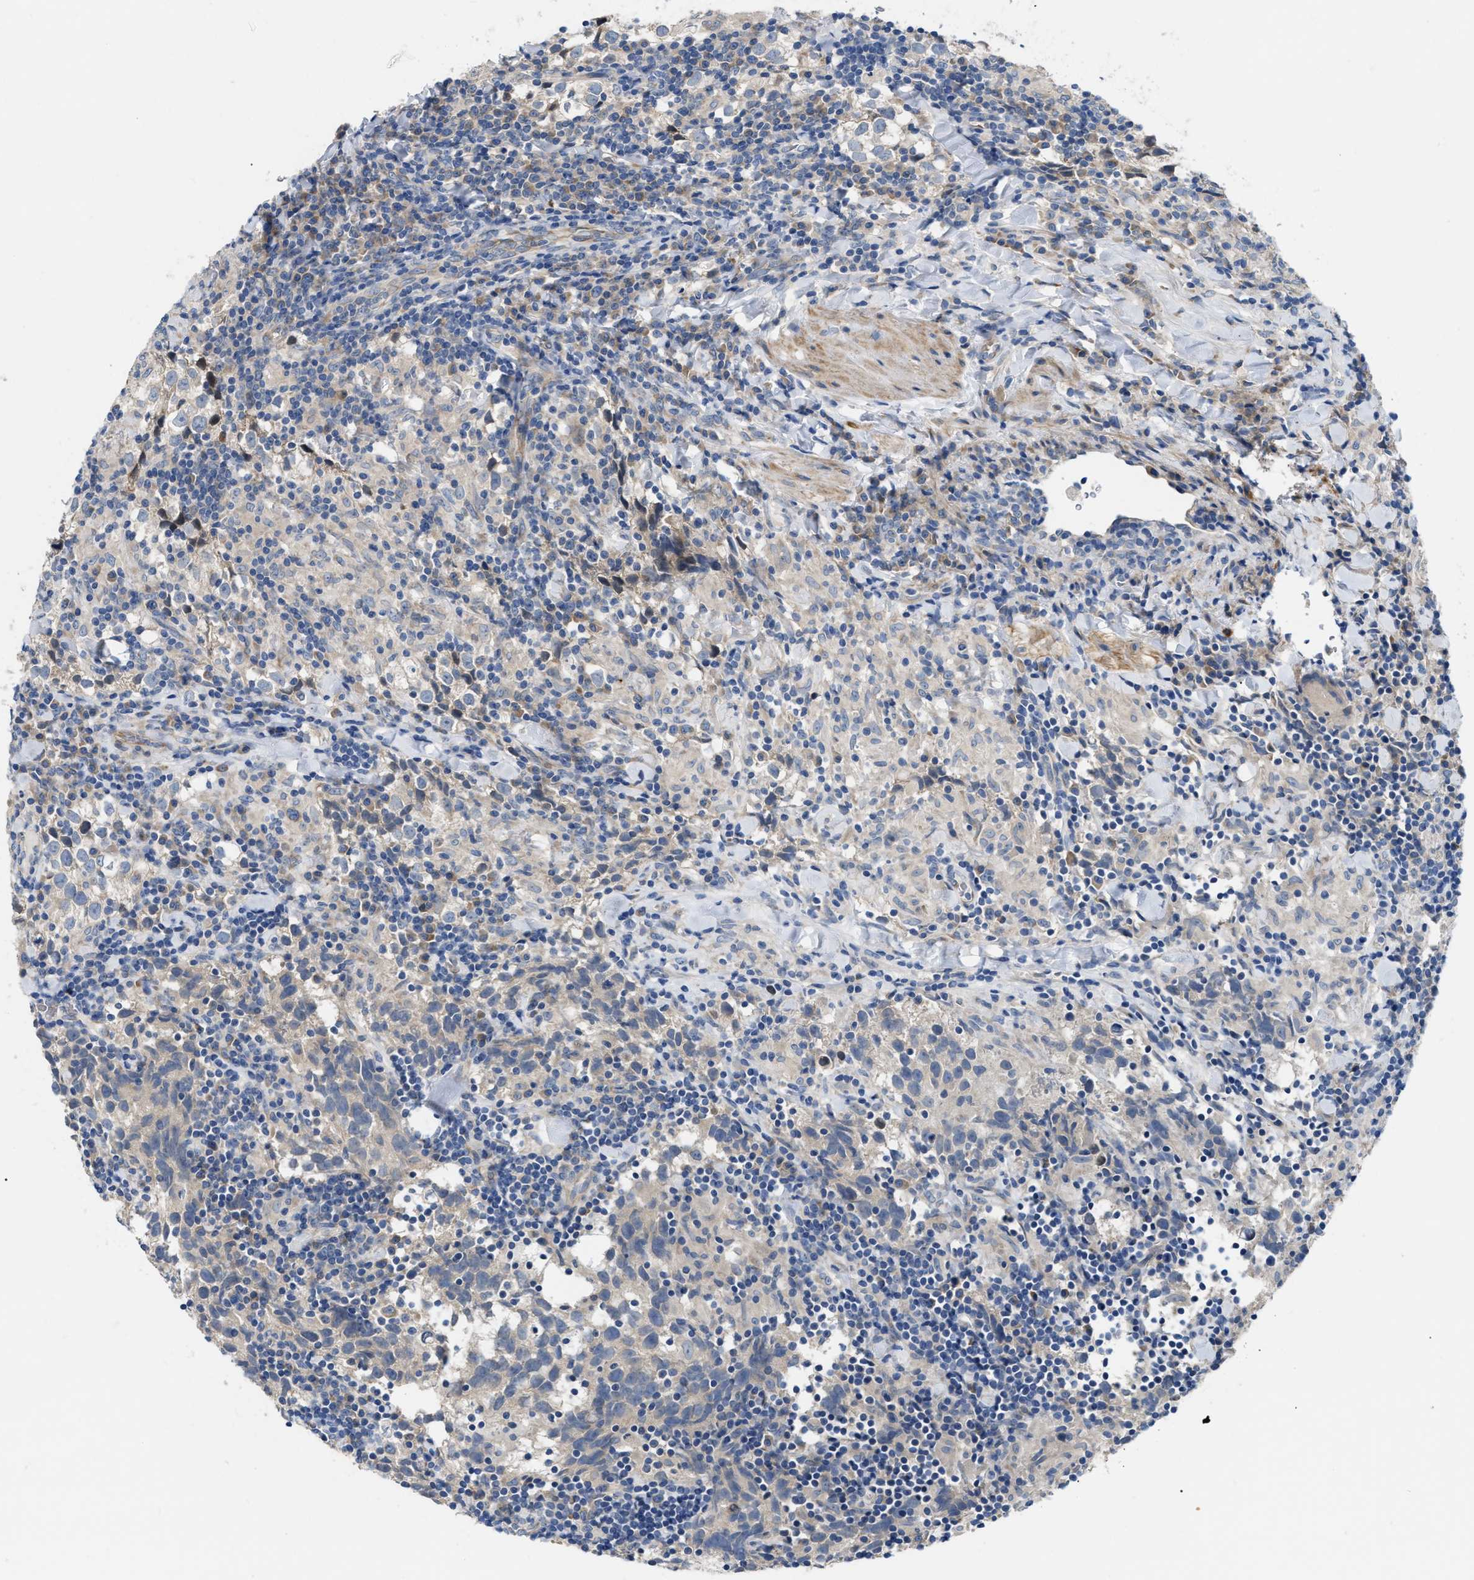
{"staining": {"intensity": "weak", "quantity": "<25%", "location": "cytoplasmic/membranous"}, "tissue": "testis cancer", "cell_type": "Tumor cells", "image_type": "cancer", "snomed": [{"axis": "morphology", "description": "Seminoma, NOS"}, {"axis": "morphology", "description": "Carcinoma, Embryonal, NOS"}, {"axis": "topography", "description": "Testis"}], "caption": "Immunohistochemistry image of human testis embryonal carcinoma stained for a protein (brown), which demonstrates no expression in tumor cells.", "gene": "DHX58", "patient": {"sex": "male", "age": 36}}